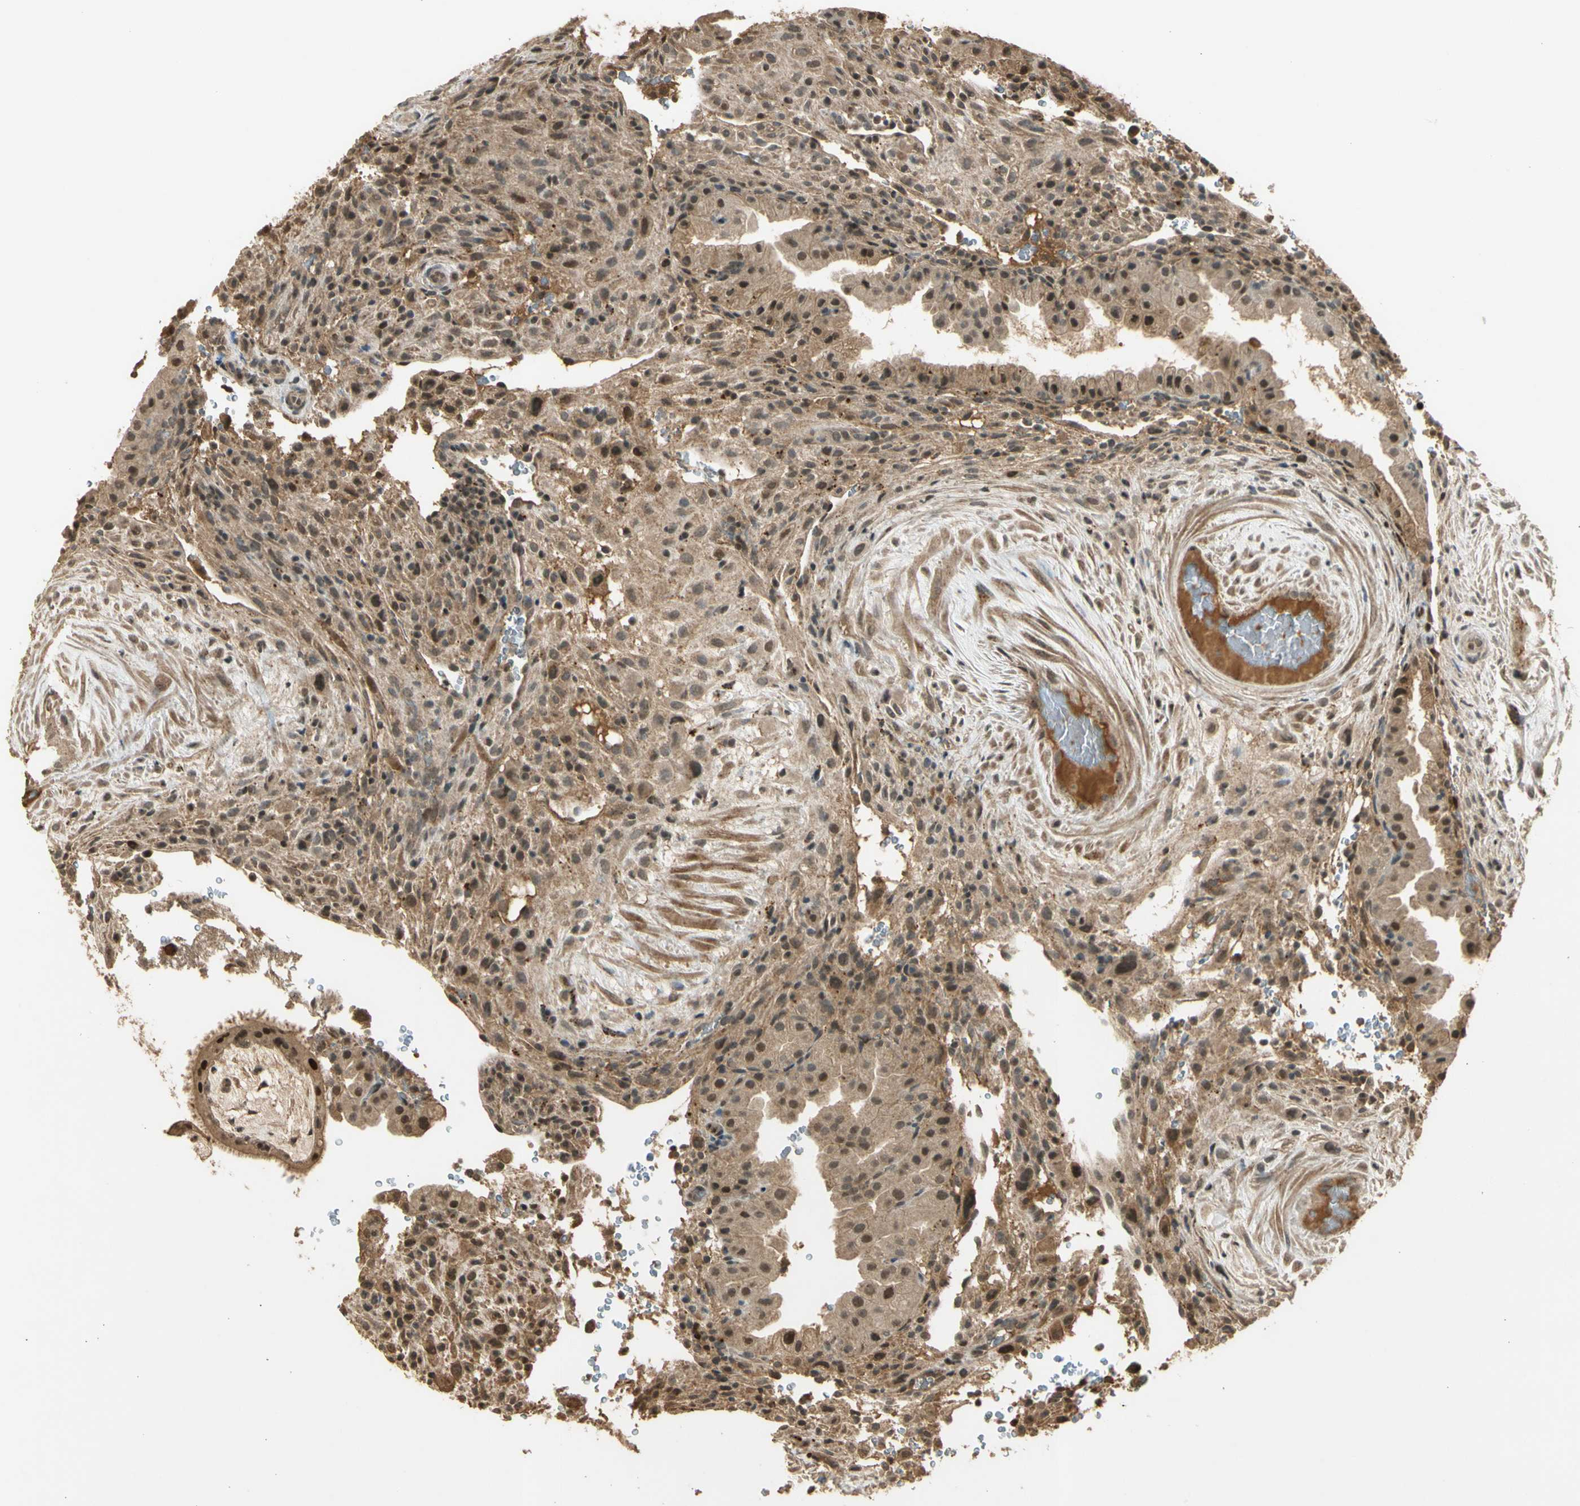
{"staining": {"intensity": "moderate", "quantity": ">75%", "location": "cytoplasmic/membranous,nuclear"}, "tissue": "placenta", "cell_type": "Decidual cells", "image_type": "normal", "snomed": [{"axis": "morphology", "description": "Normal tissue, NOS"}, {"axis": "topography", "description": "Placenta"}], "caption": "Immunohistochemistry staining of unremarkable placenta, which demonstrates medium levels of moderate cytoplasmic/membranous,nuclear staining in approximately >75% of decidual cells indicating moderate cytoplasmic/membranous,nuclear protein expression. The staining was performed using DAB (brown) for protein detection and nuclei were counterstained in hematoxylin (blue).", "gene": "GMEB2", "patient": {"sex": "female", "age": 19}}